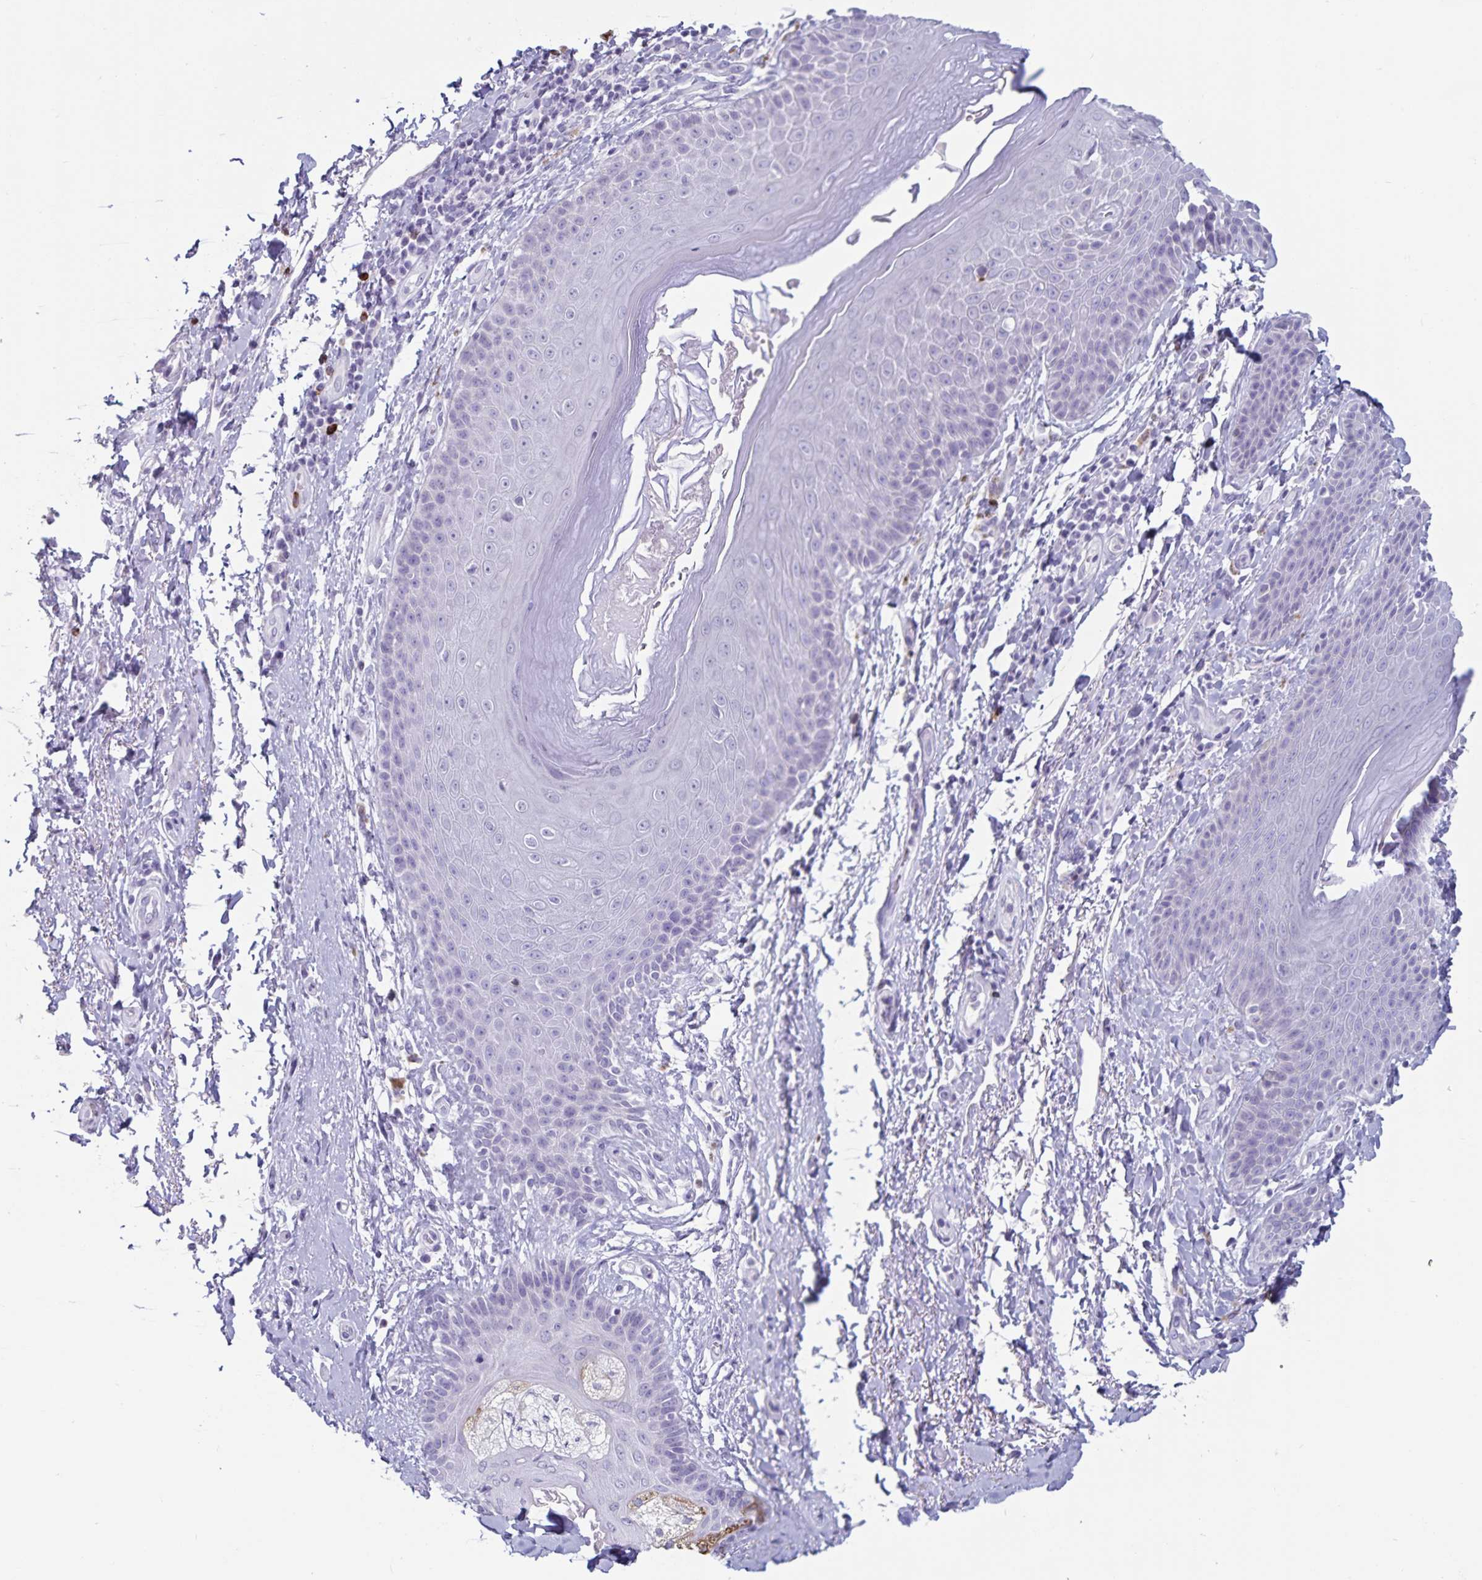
{"staining": {"intensity": "negative", "quantity": "none", "location": "none"}, "tissue": "adipose tissue", "cell_type": "Adipocytes", "image_type": "normal", "snomed": [{"axis": "morphology", "description": "Normal tissue, NOS"}, {"axis": "topography", "description": "Peripheral nerve tissue"}], "caption": "IHC of unremarkable adipose tissue displays no positivity in adipocytes. (Stains: DAB immunohistochemistry with hematoxylin counter stain, Microscopy: brightfield microscopy at high magnification).", "gene": "GNLY", "patient": {"sex": "male", "age": 51}}